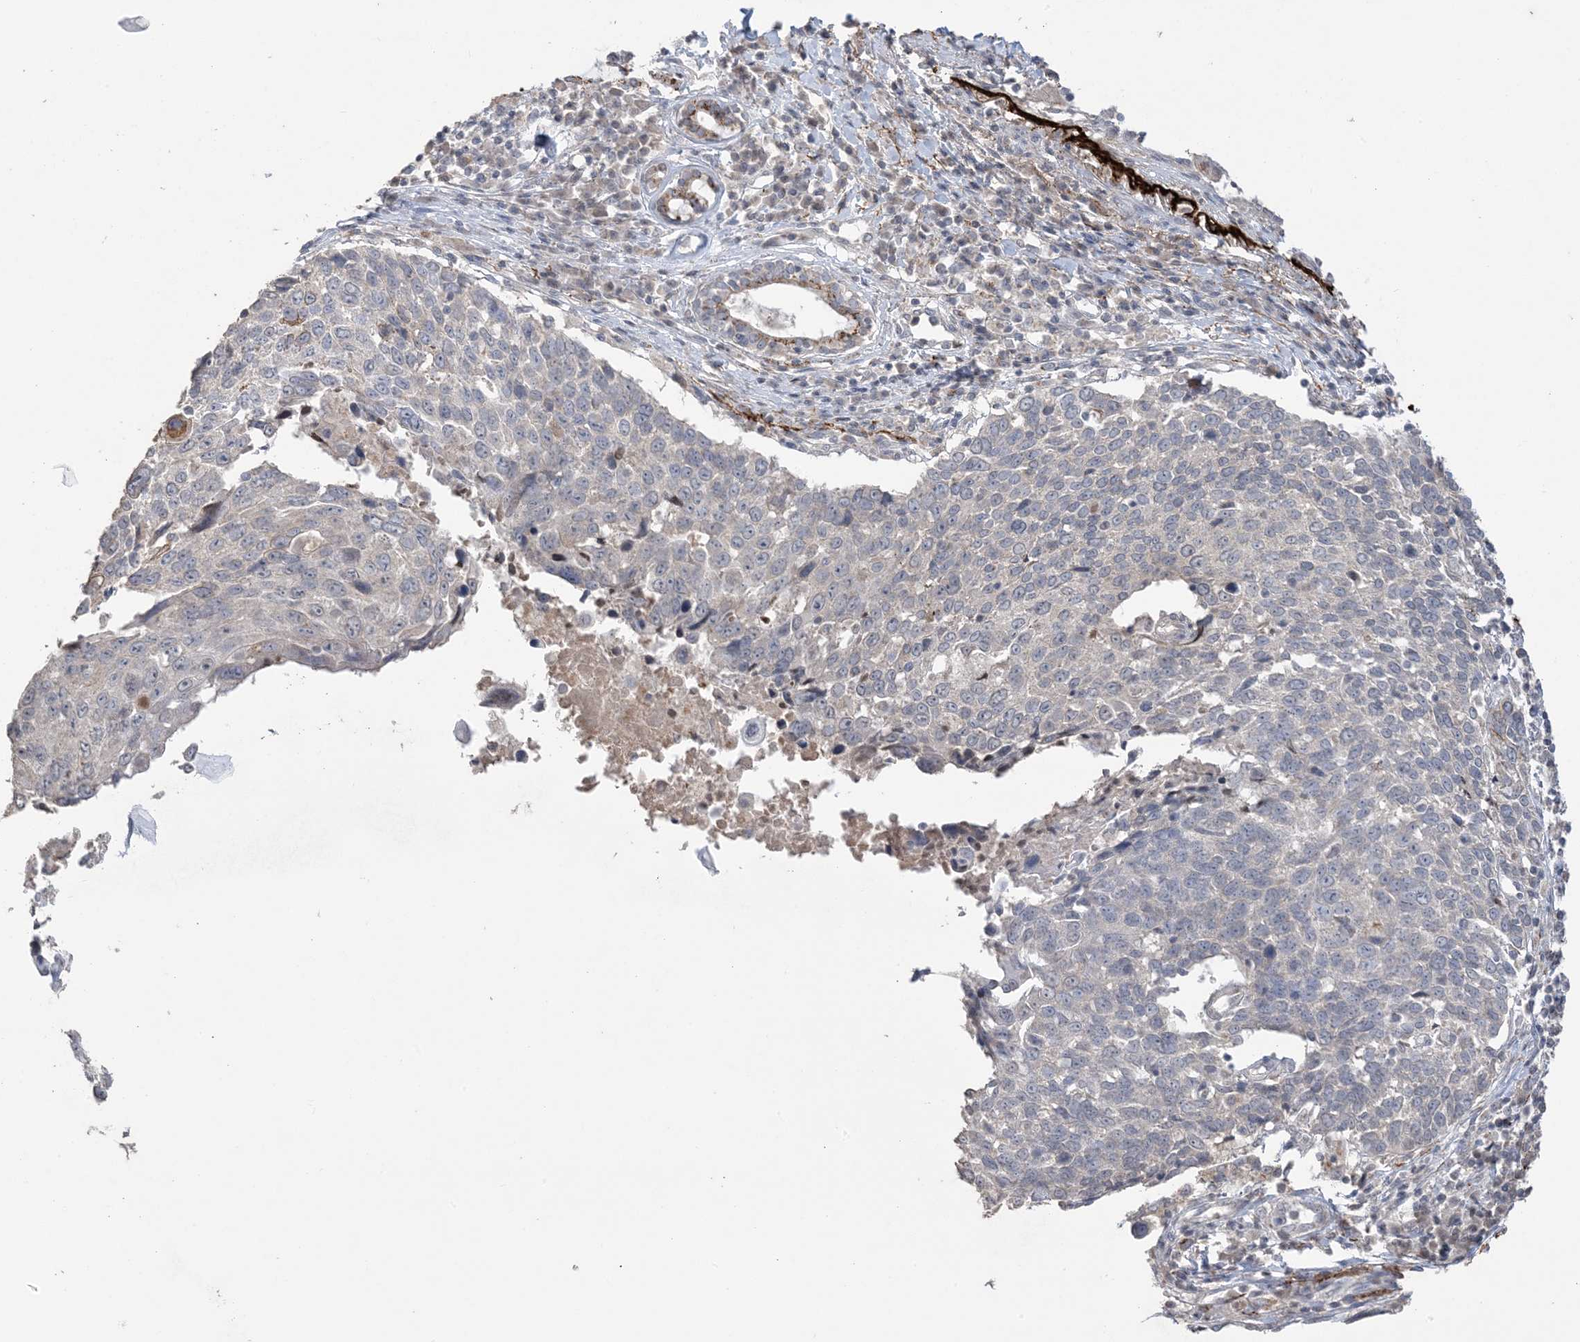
{"staining": {"intensity": "negative", "quantity": "none", "location": "none"}, "tissue": "lung cancer", "cell_type": "Tumor cells", "image_type": "cancer", "snomed": [{"axis": "morphology", "description": "Squamous cell carcinoma, NOS"}, {"axis": "topography", "description": "Lung"}], "caption": "Immunohistochemical staining of human lung cancer (squamous cell carcinoma) exhibits no significant positivity in tumor cells.", "gene": "XRN1", "patient": {"sex": "male", "age": 66}}